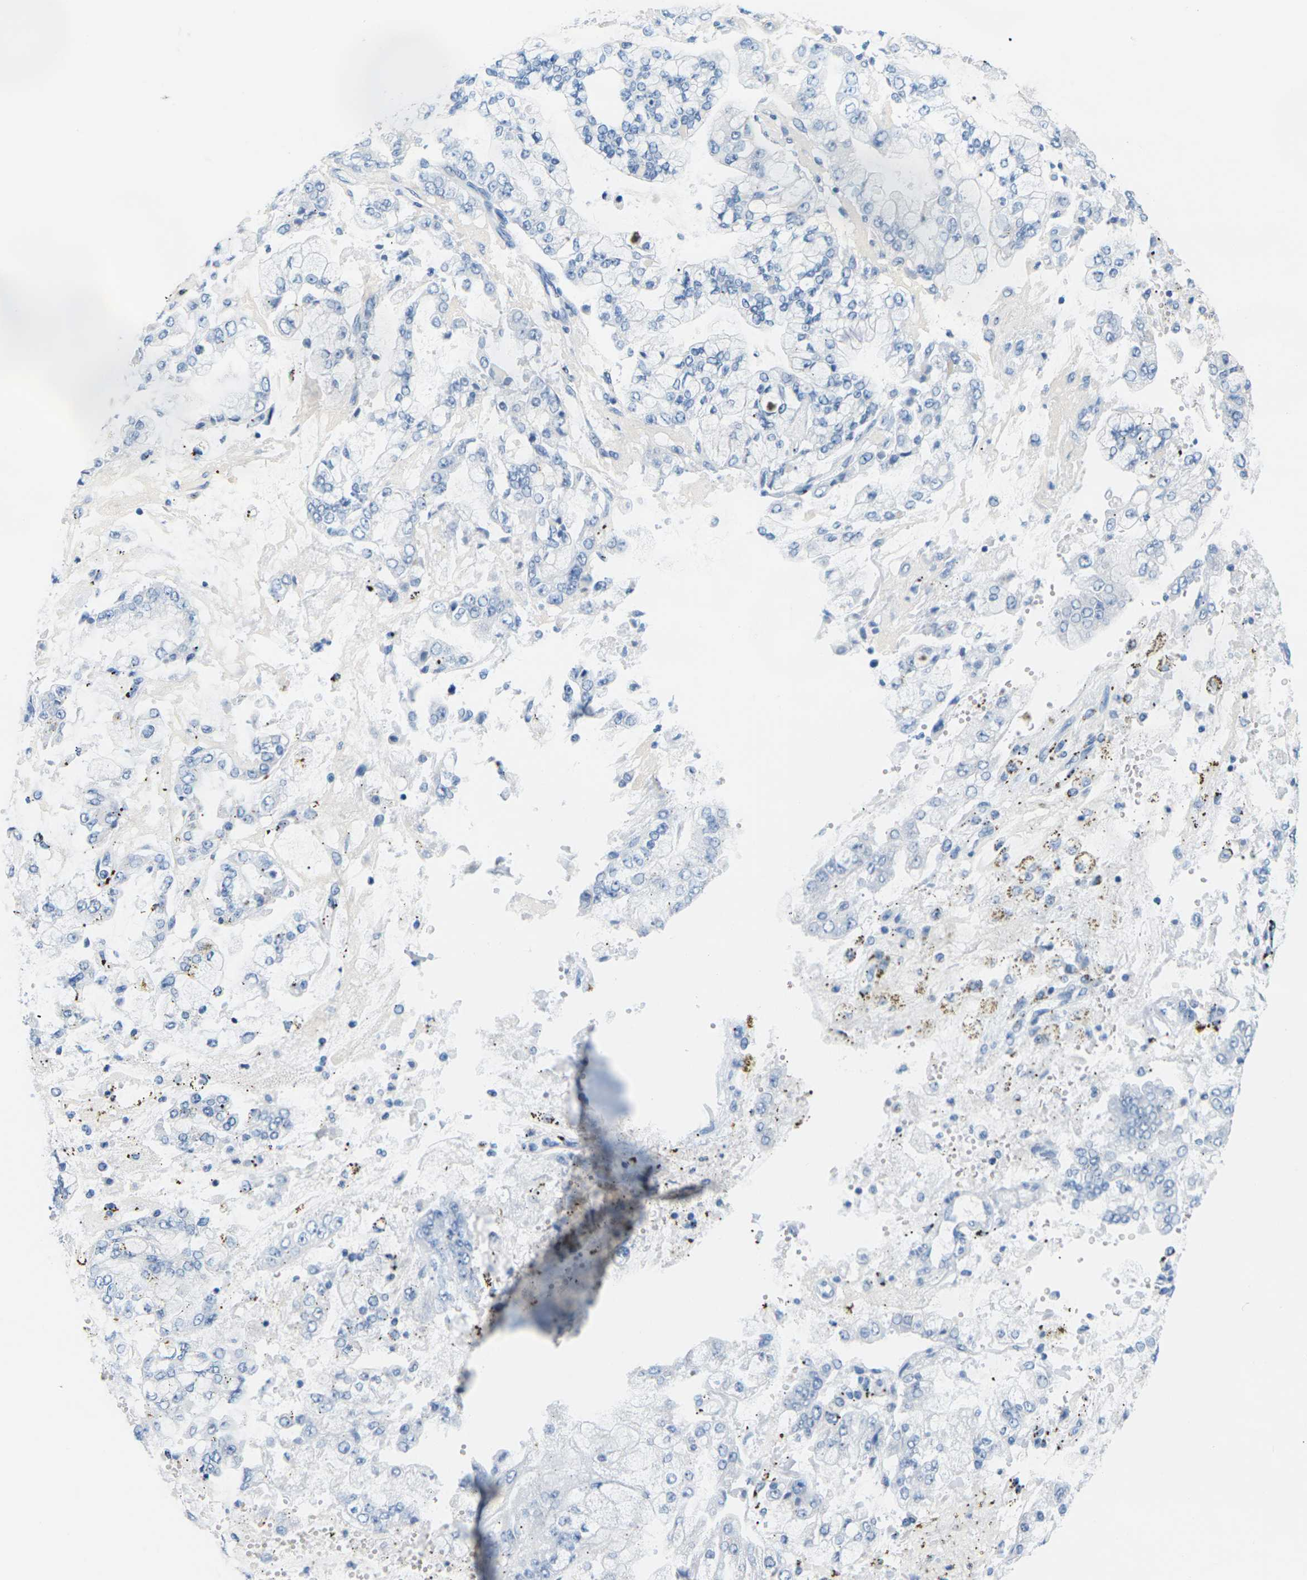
{"staining": {"intensity": "negative", "quantity": "none", "location": "none"}, "tissue": "stomach cancer", "cell_type": "Tumor cells", "image_type": "cancer", "snomed": [{"axis": "morphology", "description": "Adenocarcinoma, NOS"}, {"axis": "topography", "description": "Stomach"}], "caption": "The micrograph exhibits no significant positivity in tumor cells of stomach adenocarcinoma.", "gene": "SLC12A1", "patient": {"sex": "male", "age": 76}}